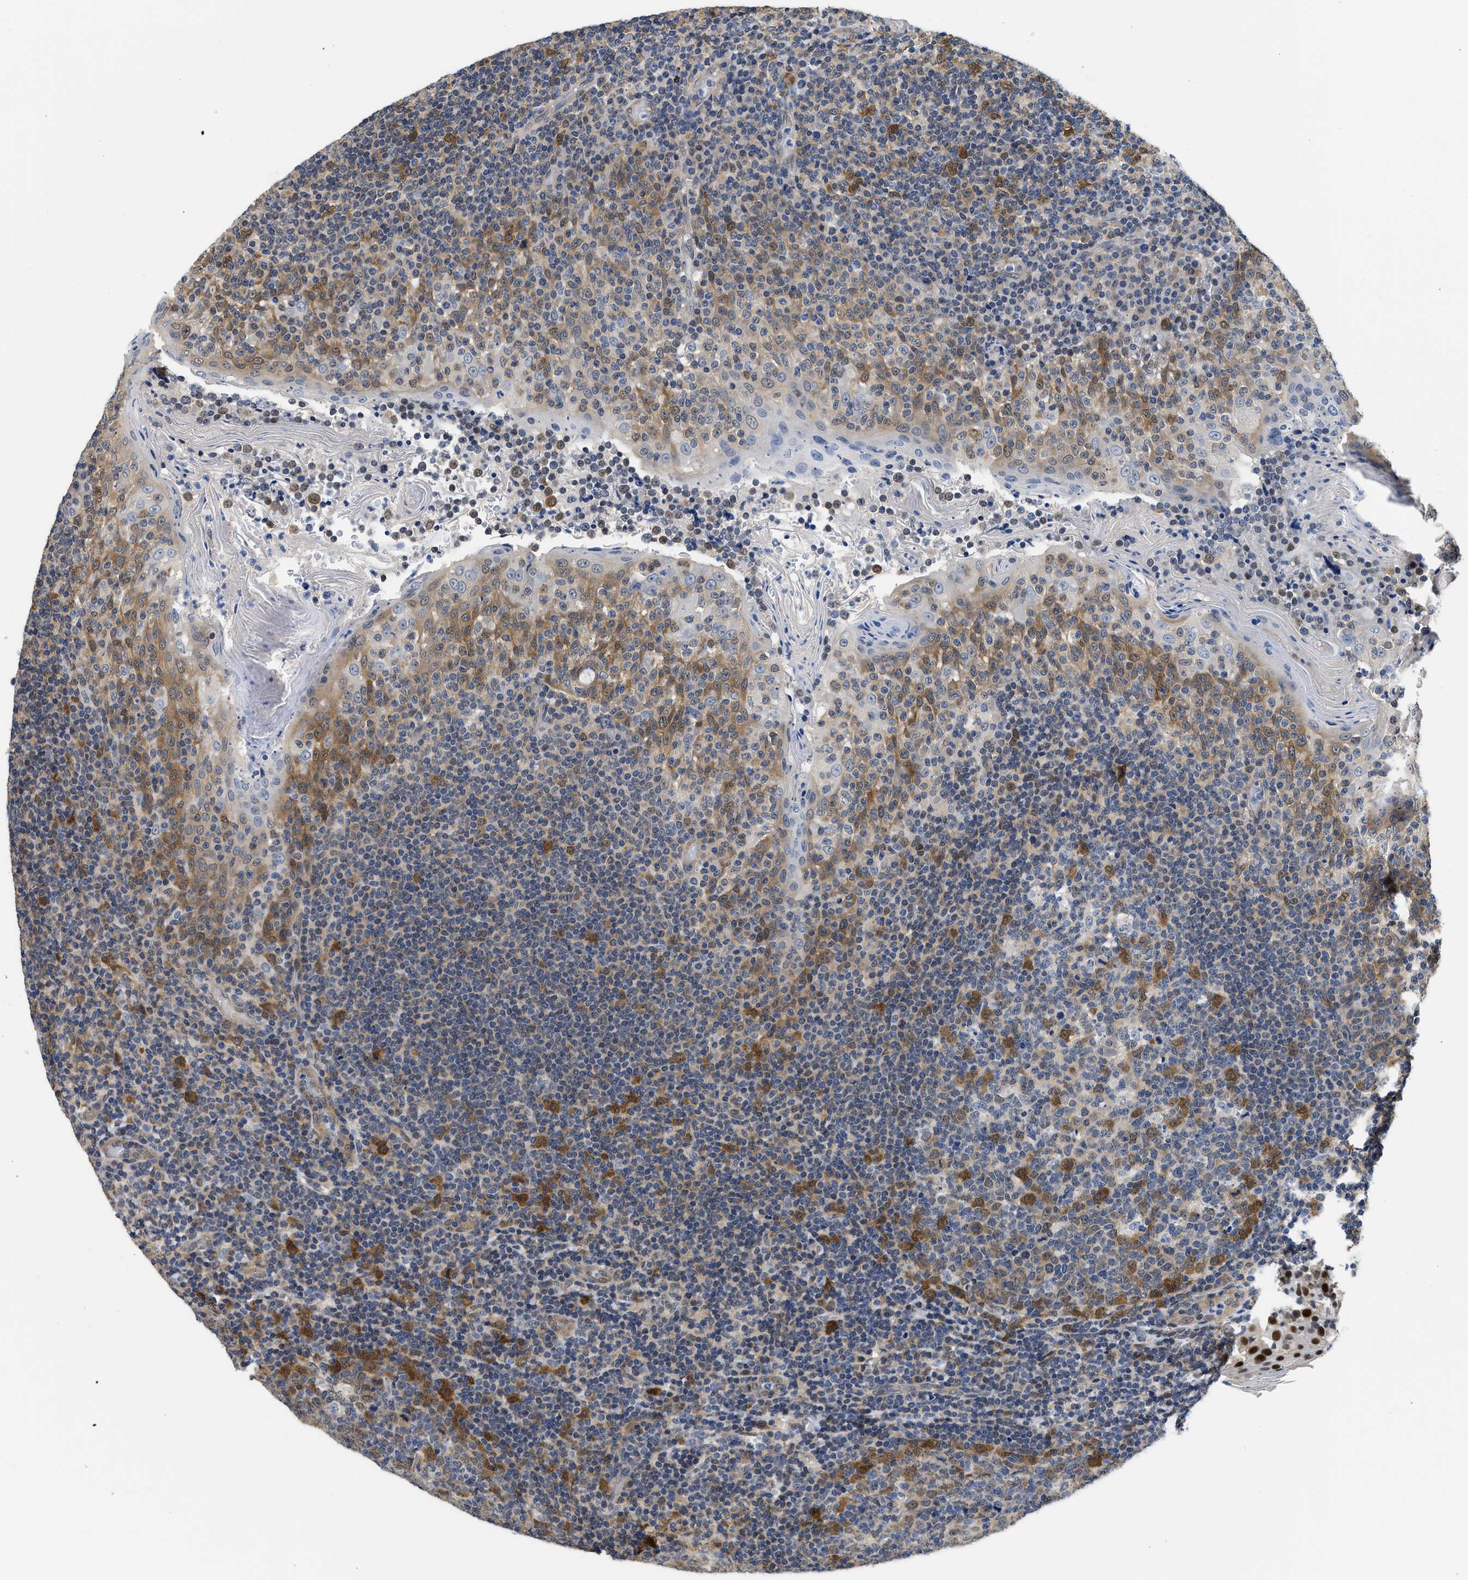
{"staining": {"intensity": "moderate", "quantity": "<25%", "location": "cytoplasmic/membranous"}, "tissue": "tonsil", "cell_type": "Germinal center cells", "image_type": "normal", "snomed": [{"axis": "morphology", "description": "Normal tissue, NOS"}, {"axis": "topography", "description": "Tonsil"}], "caption": "Brown immunohistochemical staining in normal tonsil shows moderate cytoplasmic/membranous staining in approximately <25% of germinal center cells.", "gene": "XPO5", "patient": {"sex": "female", "age": 19}}